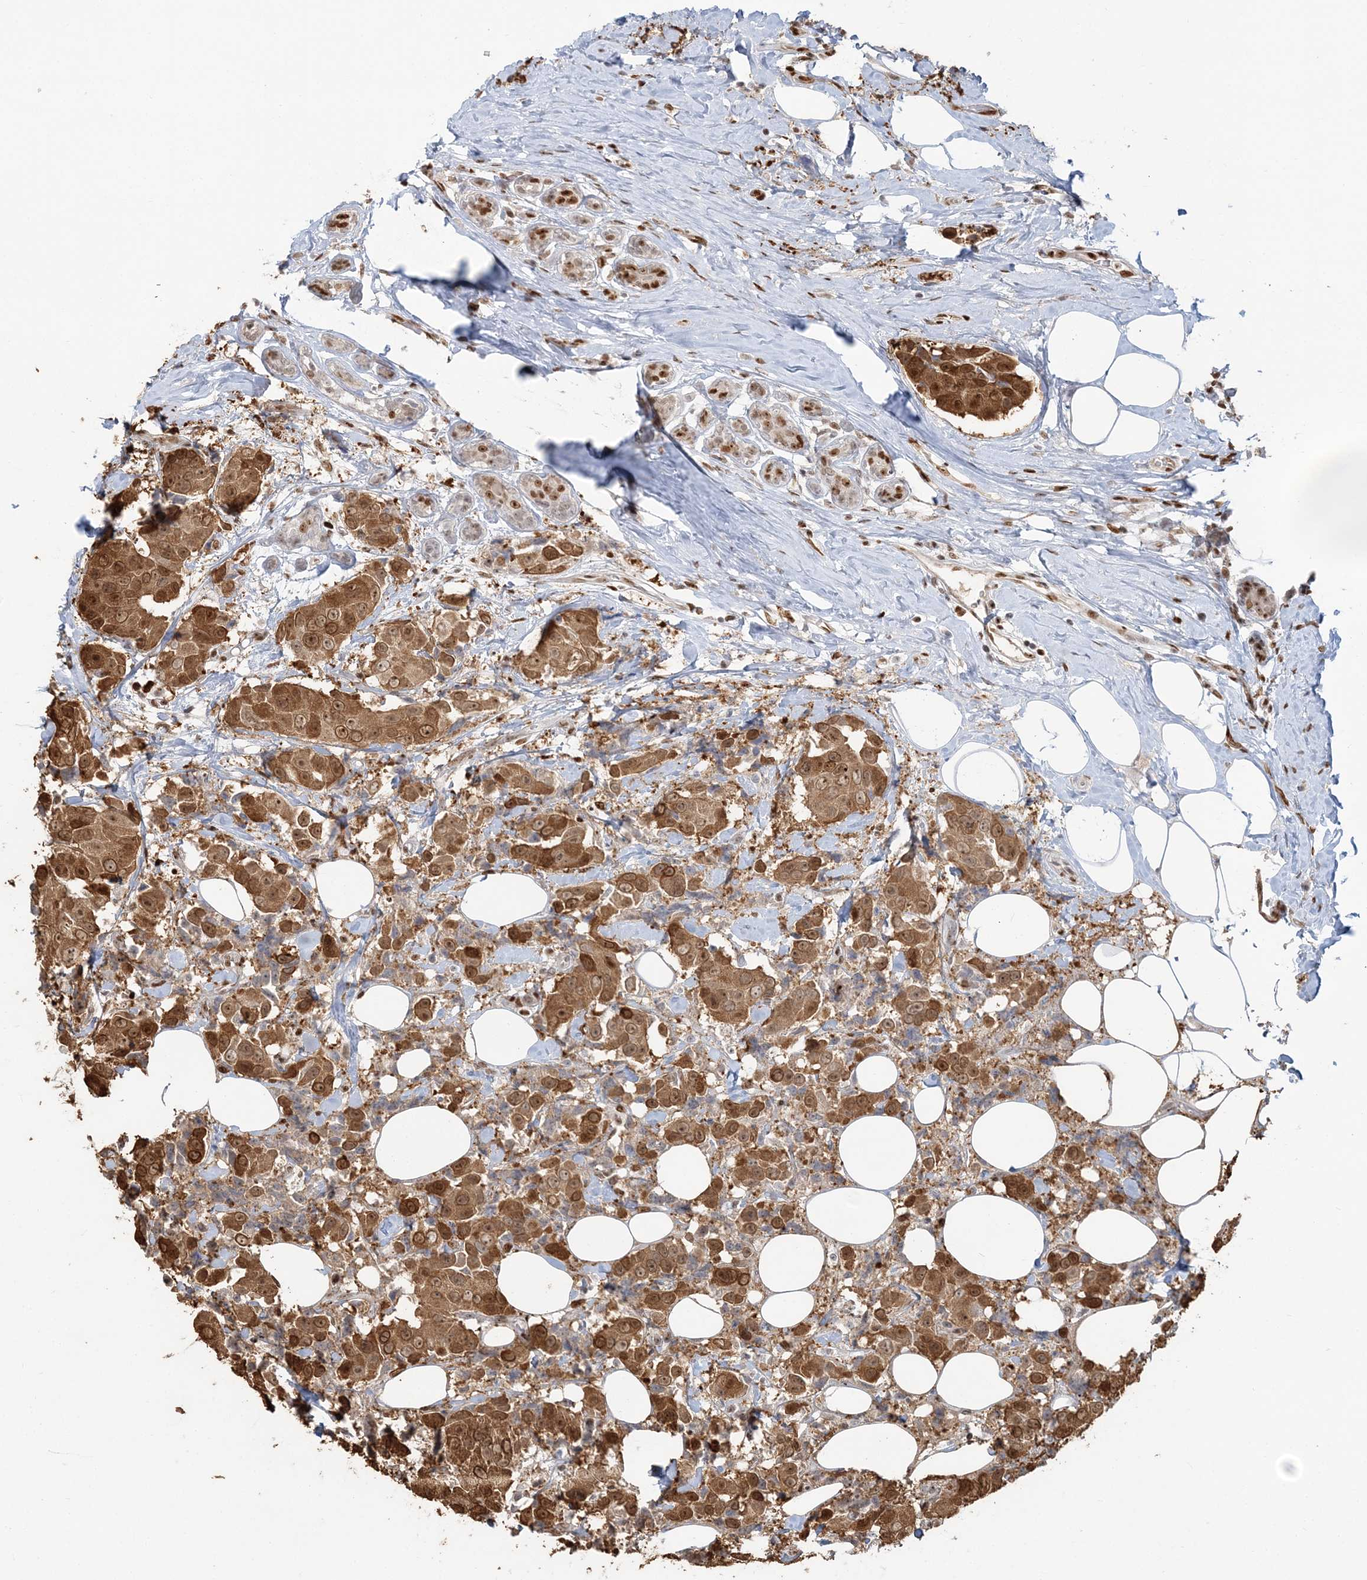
{"staining": {"intensity": "strong", "quantity": ">75%", "location": "cytoplasmic/membranous,nuclear"}, "tissue": "breast cancer", "cell_type": "Tumor cells", "image_type": "cancer", "snomed": [{"axis": "morphology", "description": "Normal tissue, NOS"}, {"axis": "morphology", "description": "Duct carcinoma"}, {"axis": "topography", "description": "Breast"}], "caption": "Immunohistochemical staining of human breast cancer (intraductal carcinoma) exhibits strong cytoplasmic/membranous and nuclear protein expression in approximately >75% of tumor cells.", "gene": "SUMO2", "patient": {"sex": "female", "age": 39}}